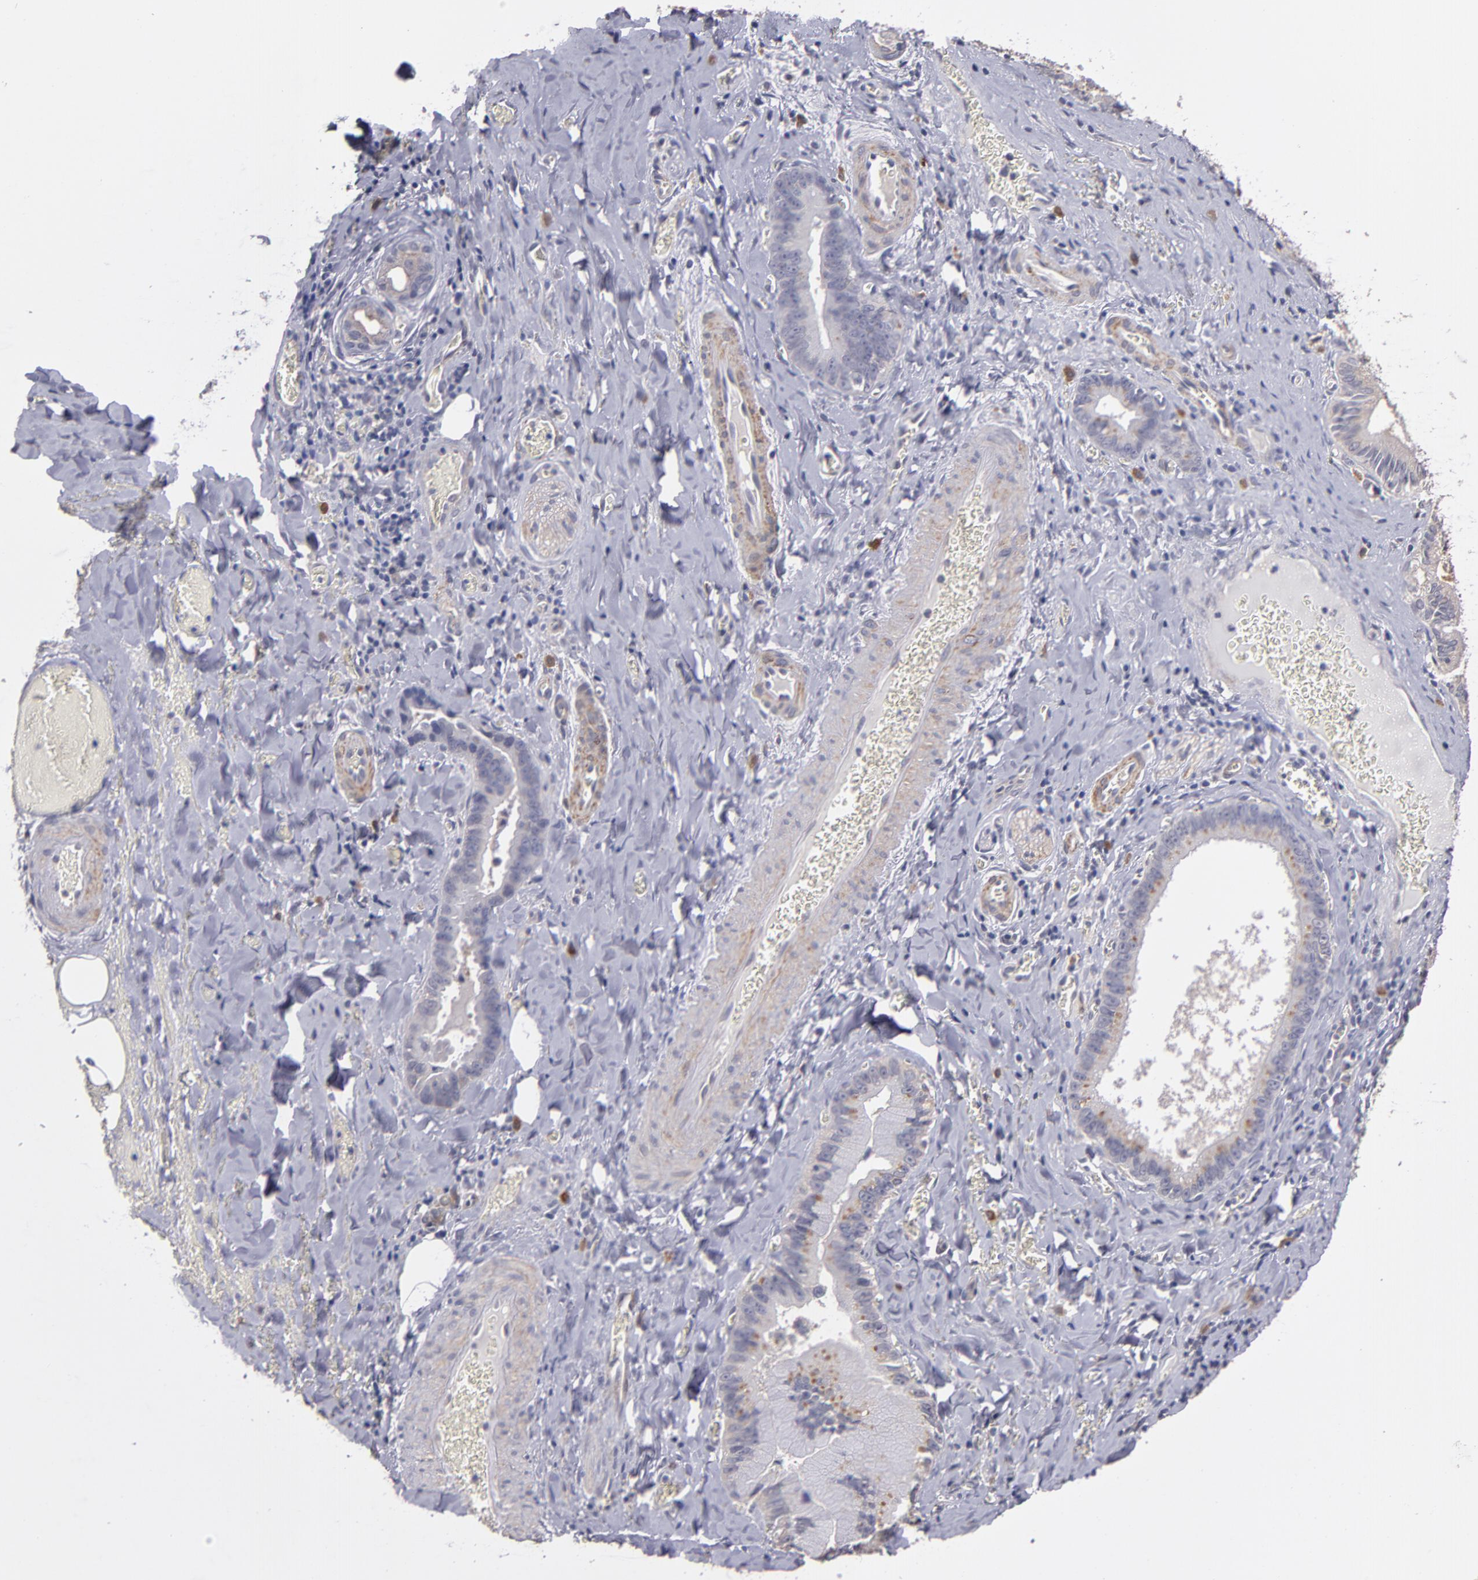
{"staining": {"intensity": "weak", "quantity": ">75%", "location": "cytoplasmic/membranous"}, "tissue": "liver cancer", "cell_type": "Tumor cells", "image_type": "cancer", "snomed": [{"axis": "morphology", "description": "Cholangiocarcinoma"}, {"axis": "topography", "description": "Liver"}], "caption": "Cholangiocarcinoma (liver) tissue shows weak cytoplasmic/membranous staining in about >75% of tumor cells", "gene": "CTSO", "patient": {"sex": "female", "age": 55}}